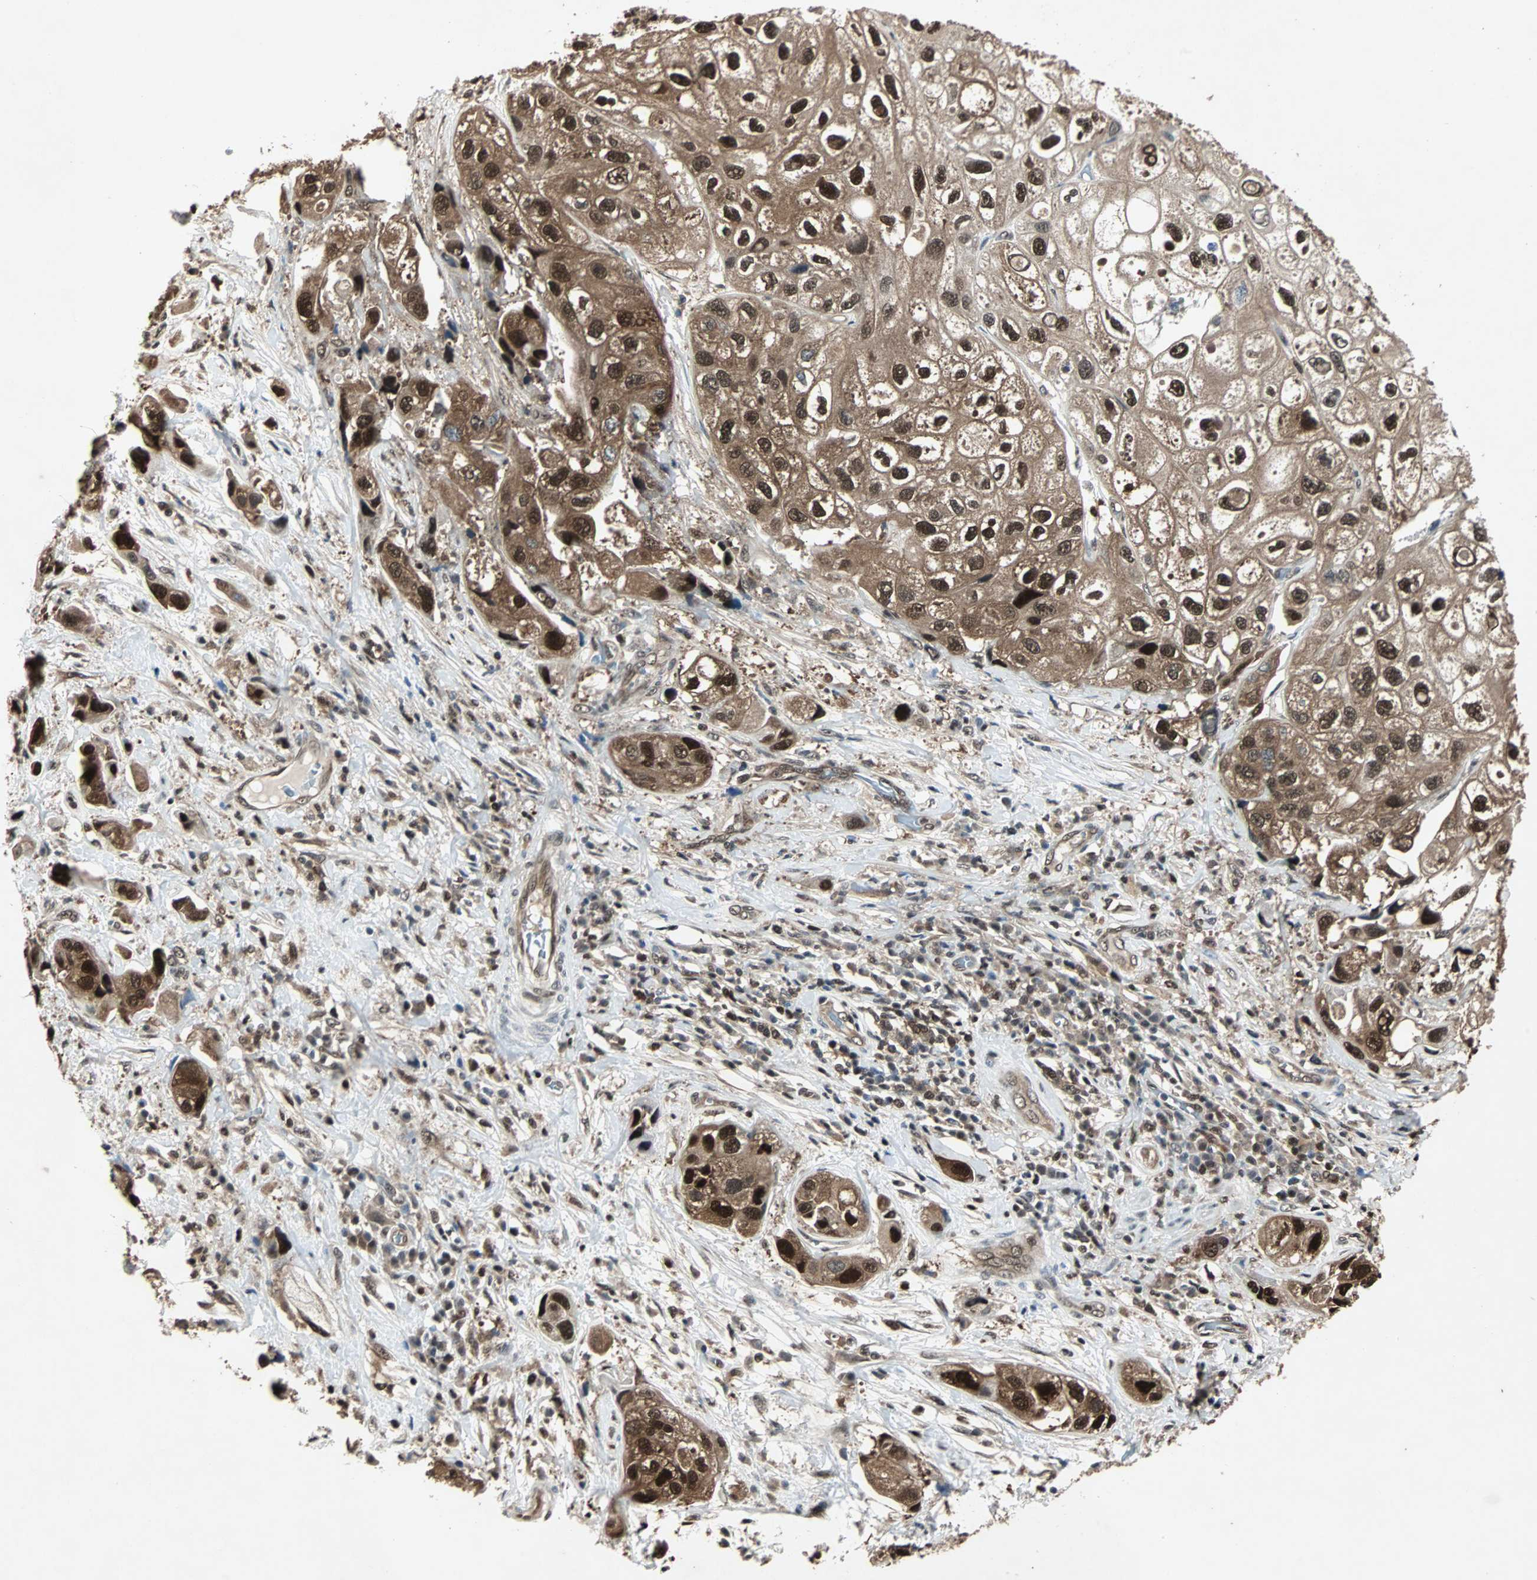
{"staining": {"intensity": "strong", "quantity": ">75%", "location": "cytoplasmic/membranous,nuclear"}, "tissue": "urothelial cancer", "cell_type": "Tumor cells", "image_type": "cancer", "snomed": [{"axis": "morphology", "description": "Urothelial carcinoma, High grade"}, {"axis": "topography", "description": "Urinary bladder"}], "caption": "DAB (3,3'-diaminobenzidine) immunohistochemical staining of urothelial cancer demonstrates strong cytoplasmic/membranous and nuclear protein expression in about >75% of tumor cells.", "gene": "ACLY", "patient": {"sex": "female", "age": 64}}